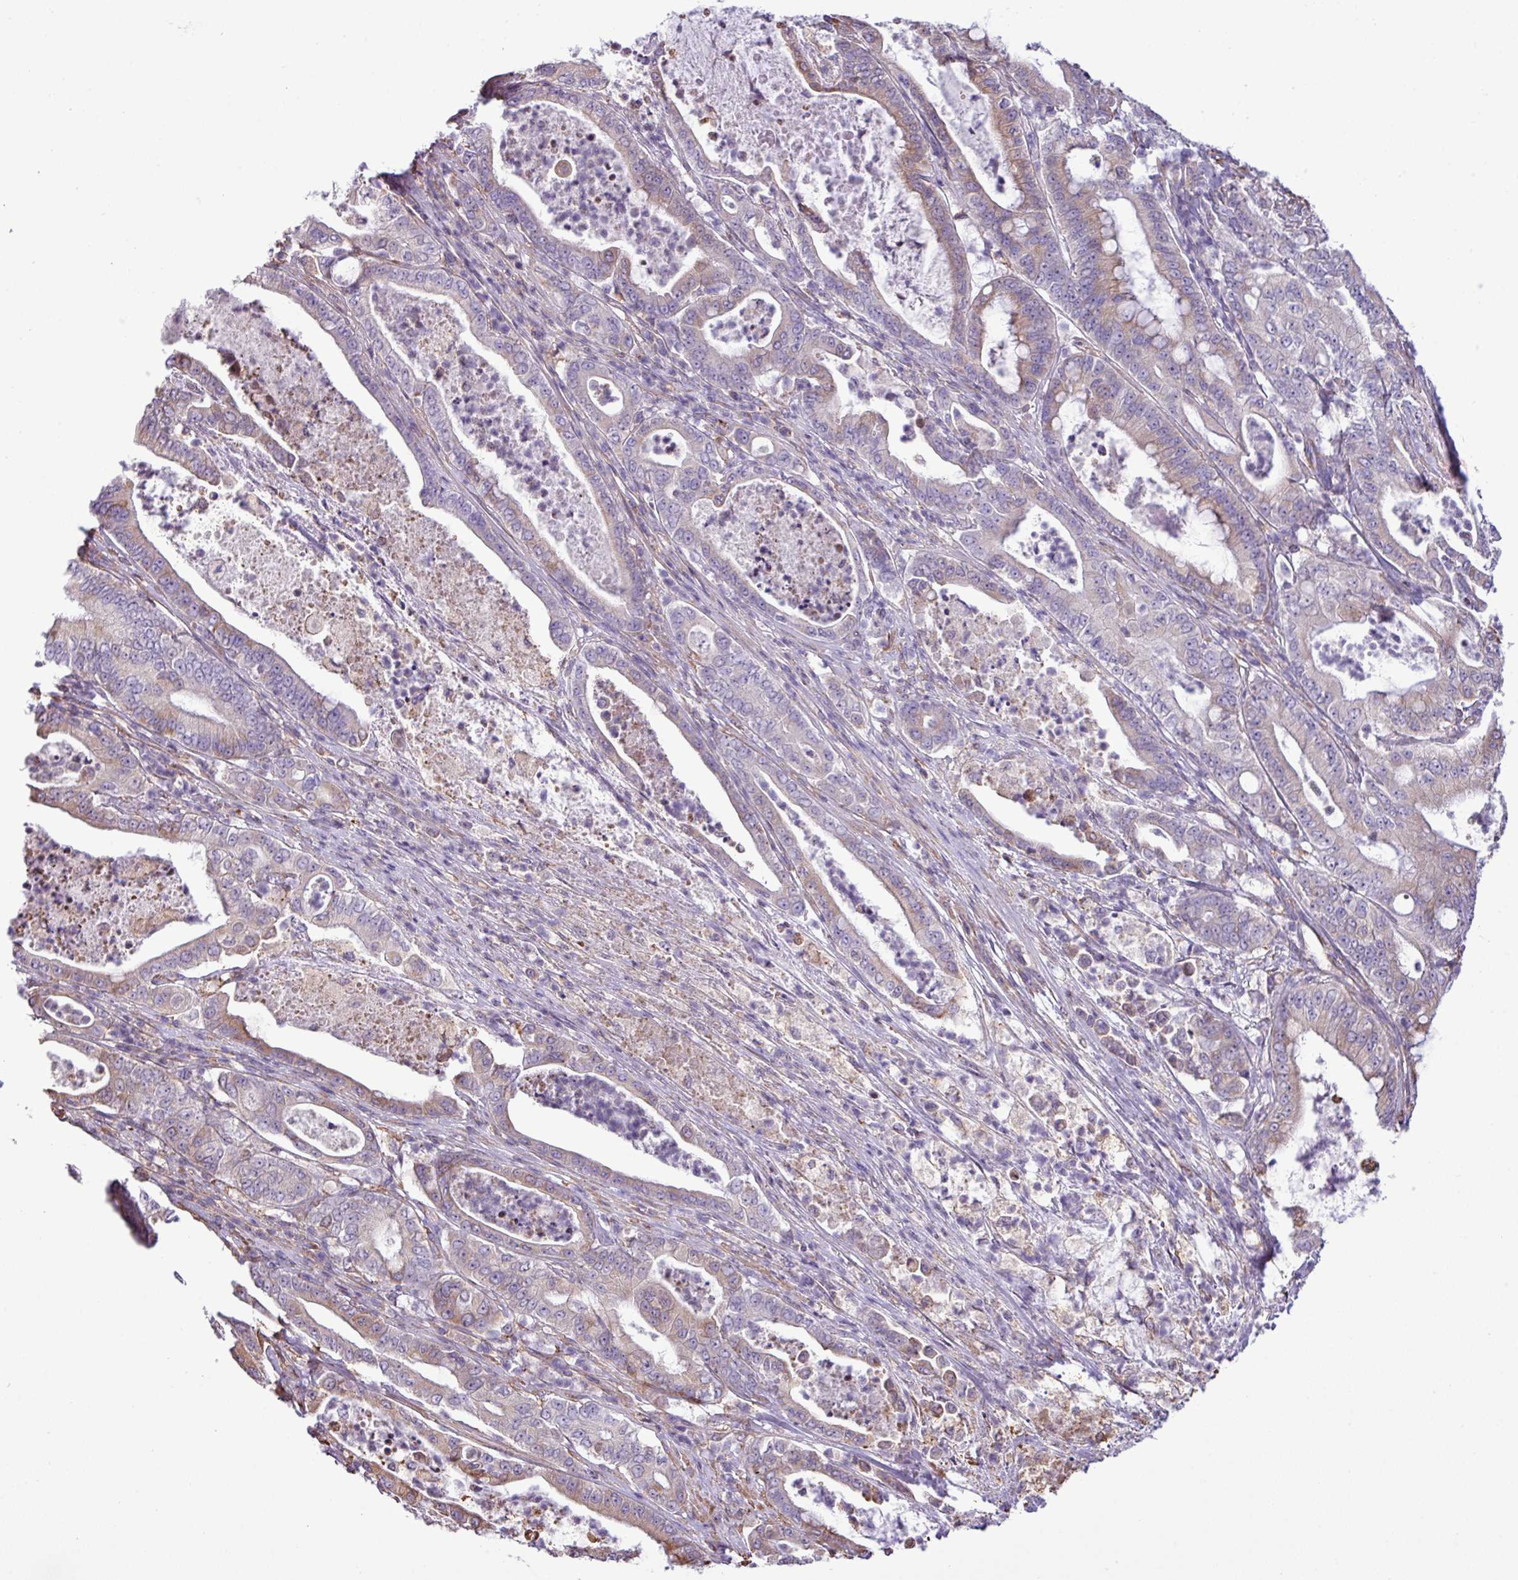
{"staining": {"intensity": "weak", "quantity": "25%-75%", "location": "cytoplasmic/membranous"}, "tissue": "pancreatic cancer", "cell_type": "Tumor cells", "image_type": "cancer", "snomed": [{"axis": "morphology", "description": "Adenocarcinoma, NOS"}, {"axis": "topography", "description": "Pancreas"}], "caption": "The immunohistochemical stain highlights weak cytoplasmic/membranous positivity in tumor cells of pancreatic cancer (adenocarcinoma) tissue.", "gene": "ZSCAN5A", "patient": {"sex": "male", "age": 71}}